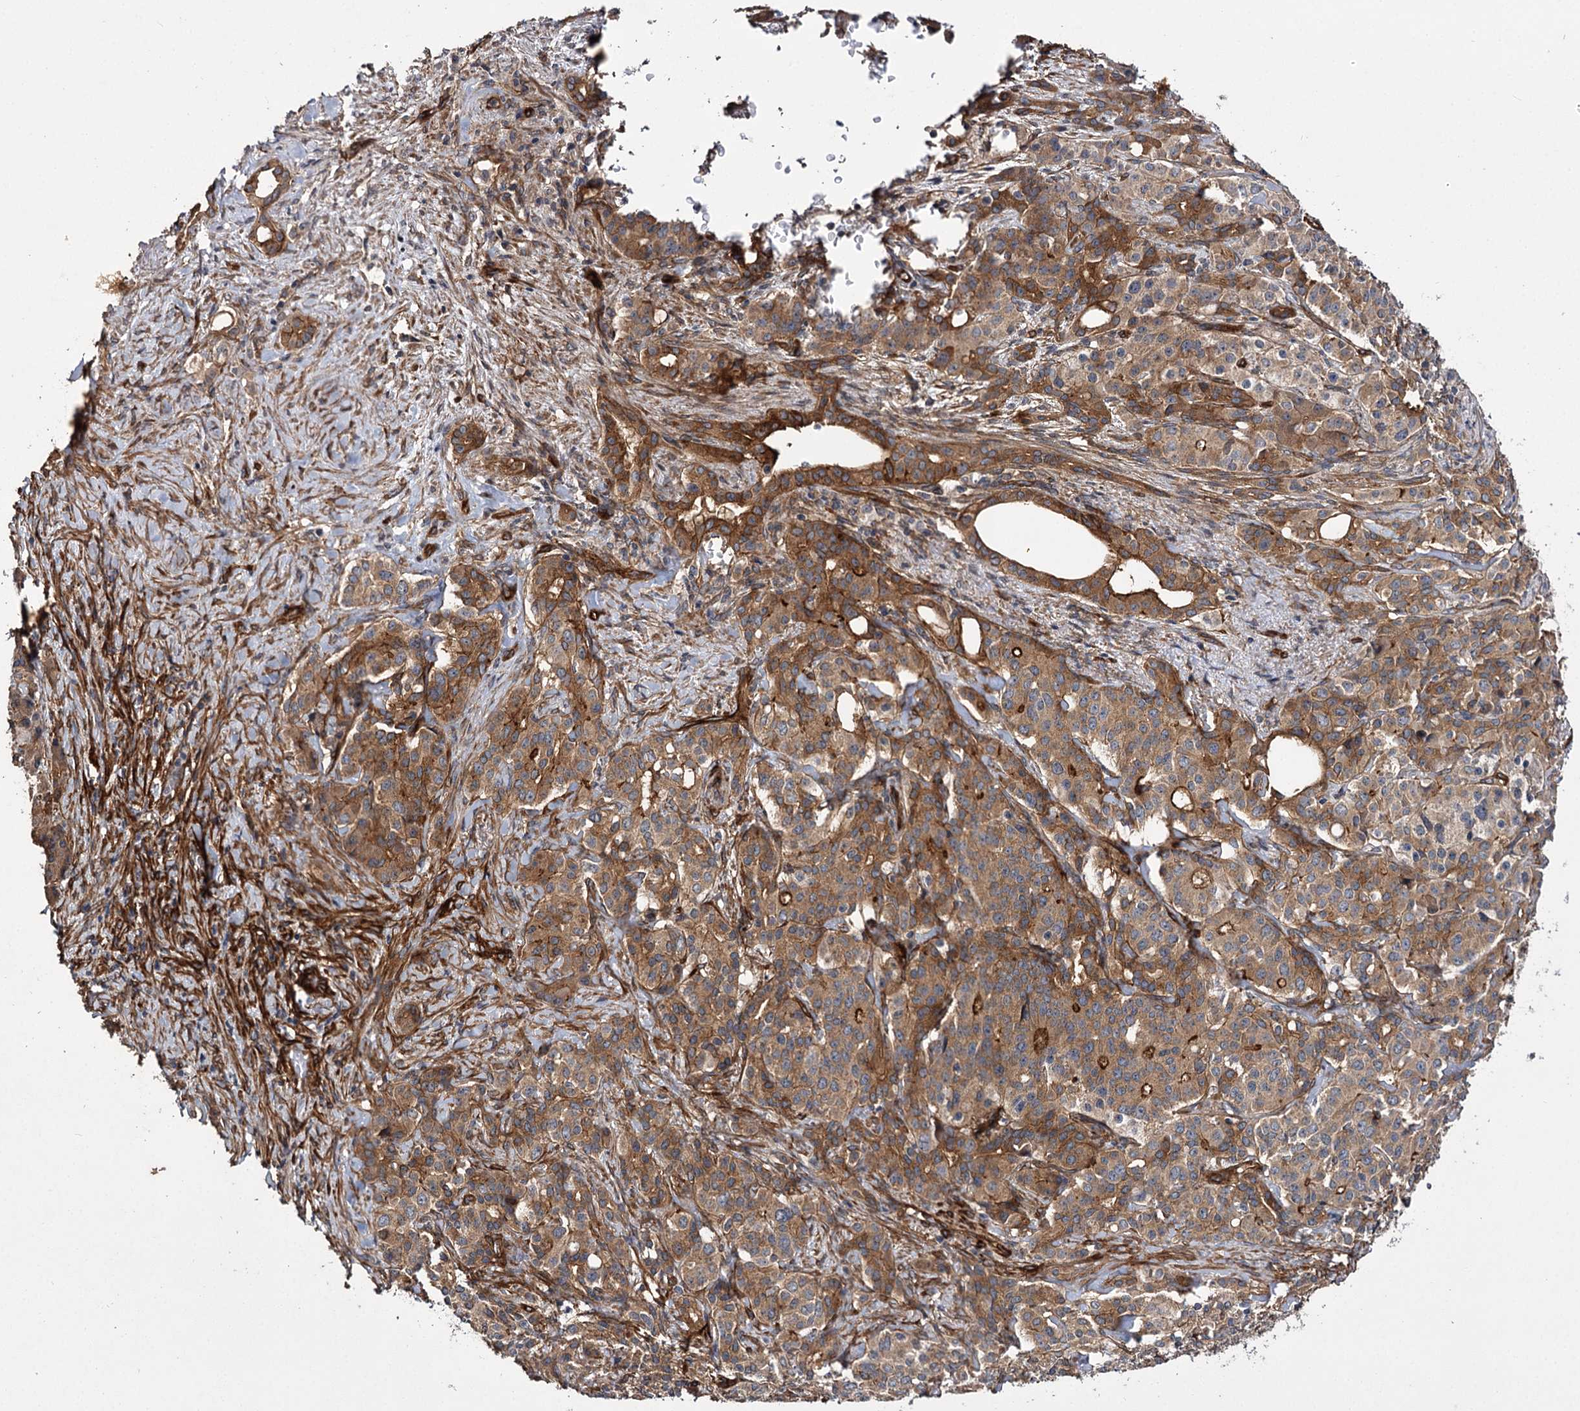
{"staining": {"intensity": "moderate", "quantity": ">75%", "location": "cytoplasmic/membranous"}, "tissue": "pancreatic cancer", "cell_type": "Tumor cells", "image_type": "cancer", "snomed": [{"axis": "morphology", "description": "Adenocarcinoma, NOS"}, {"axis": "topography", "description": "Pancreas"}], "caption": "Immunohistochemistry (IHC) staining of adenocarcinoma (pancreatic), which shows medium levels of moderate cytoplasmic/membranous positivity in approximately >75% of tumor cells indicating moderate cytoplasmic/membranous protein expression. The staining was performed using DAB (3,3'-diaminobenzidine) (brown) for protein detection and nuclei were counterstained in hematoxylin (blue).", "gene": "MYO1C", "patient": {"sex": "female", "age": 74}}